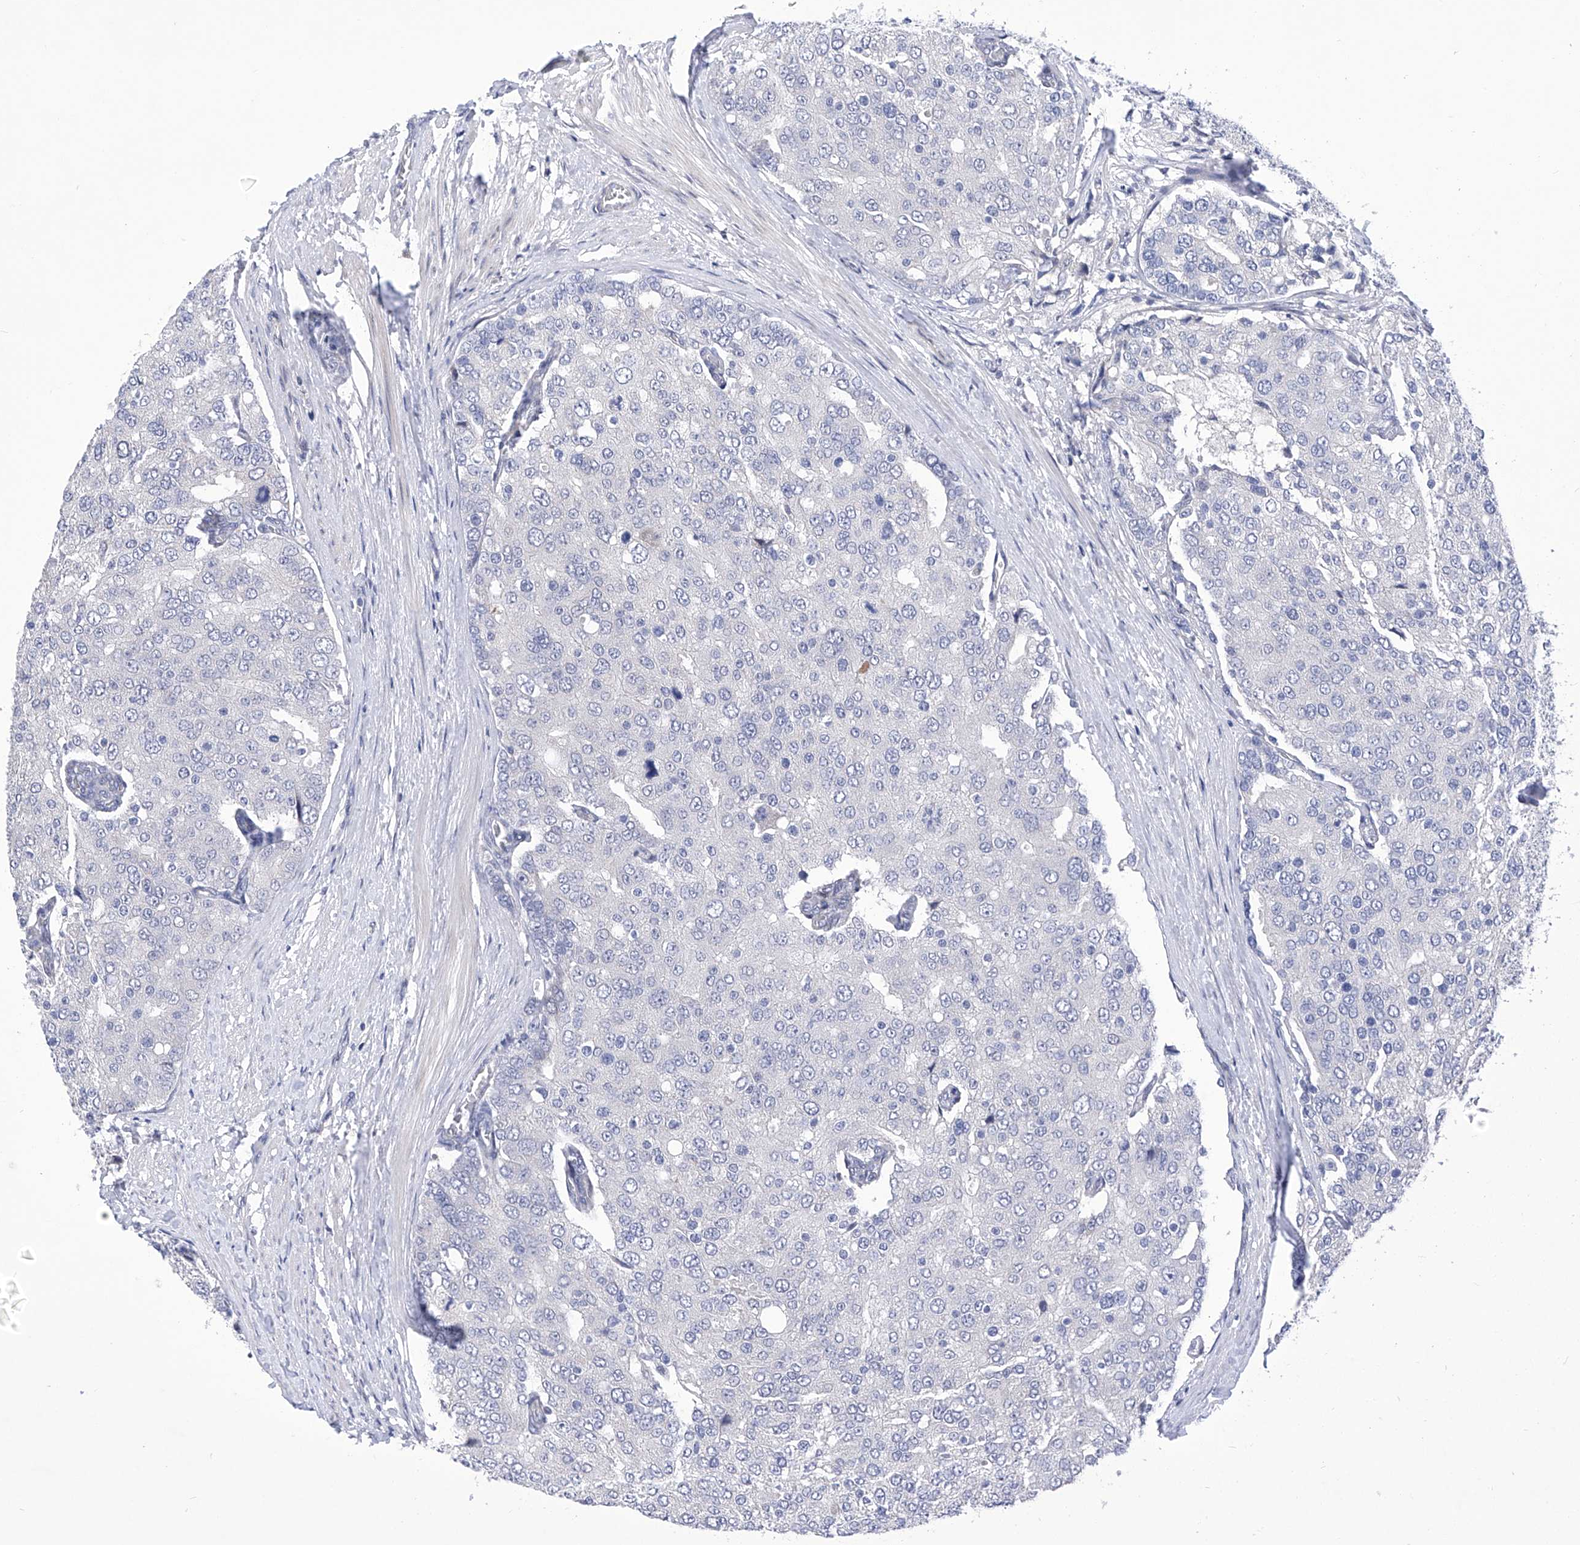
{"staining": {"intensity": "negative", "quantity": "none", "location": "none"}, "tissue": "prostate cancer", "cell_type": "Tumor cells", "image_type": "cancer", "snomed": [{"axis": "morphology", "description": "Adenocarcinoma, High grade"}, {"axis": "topography", "description": "Prostate"}], "caption": "Tumor cells show no significant protein positivity in prostate cancer (adenocarcinoma (high-grade)).", "gene": "NUFIP1", "patient": {"sex": "male", "age": 50}}